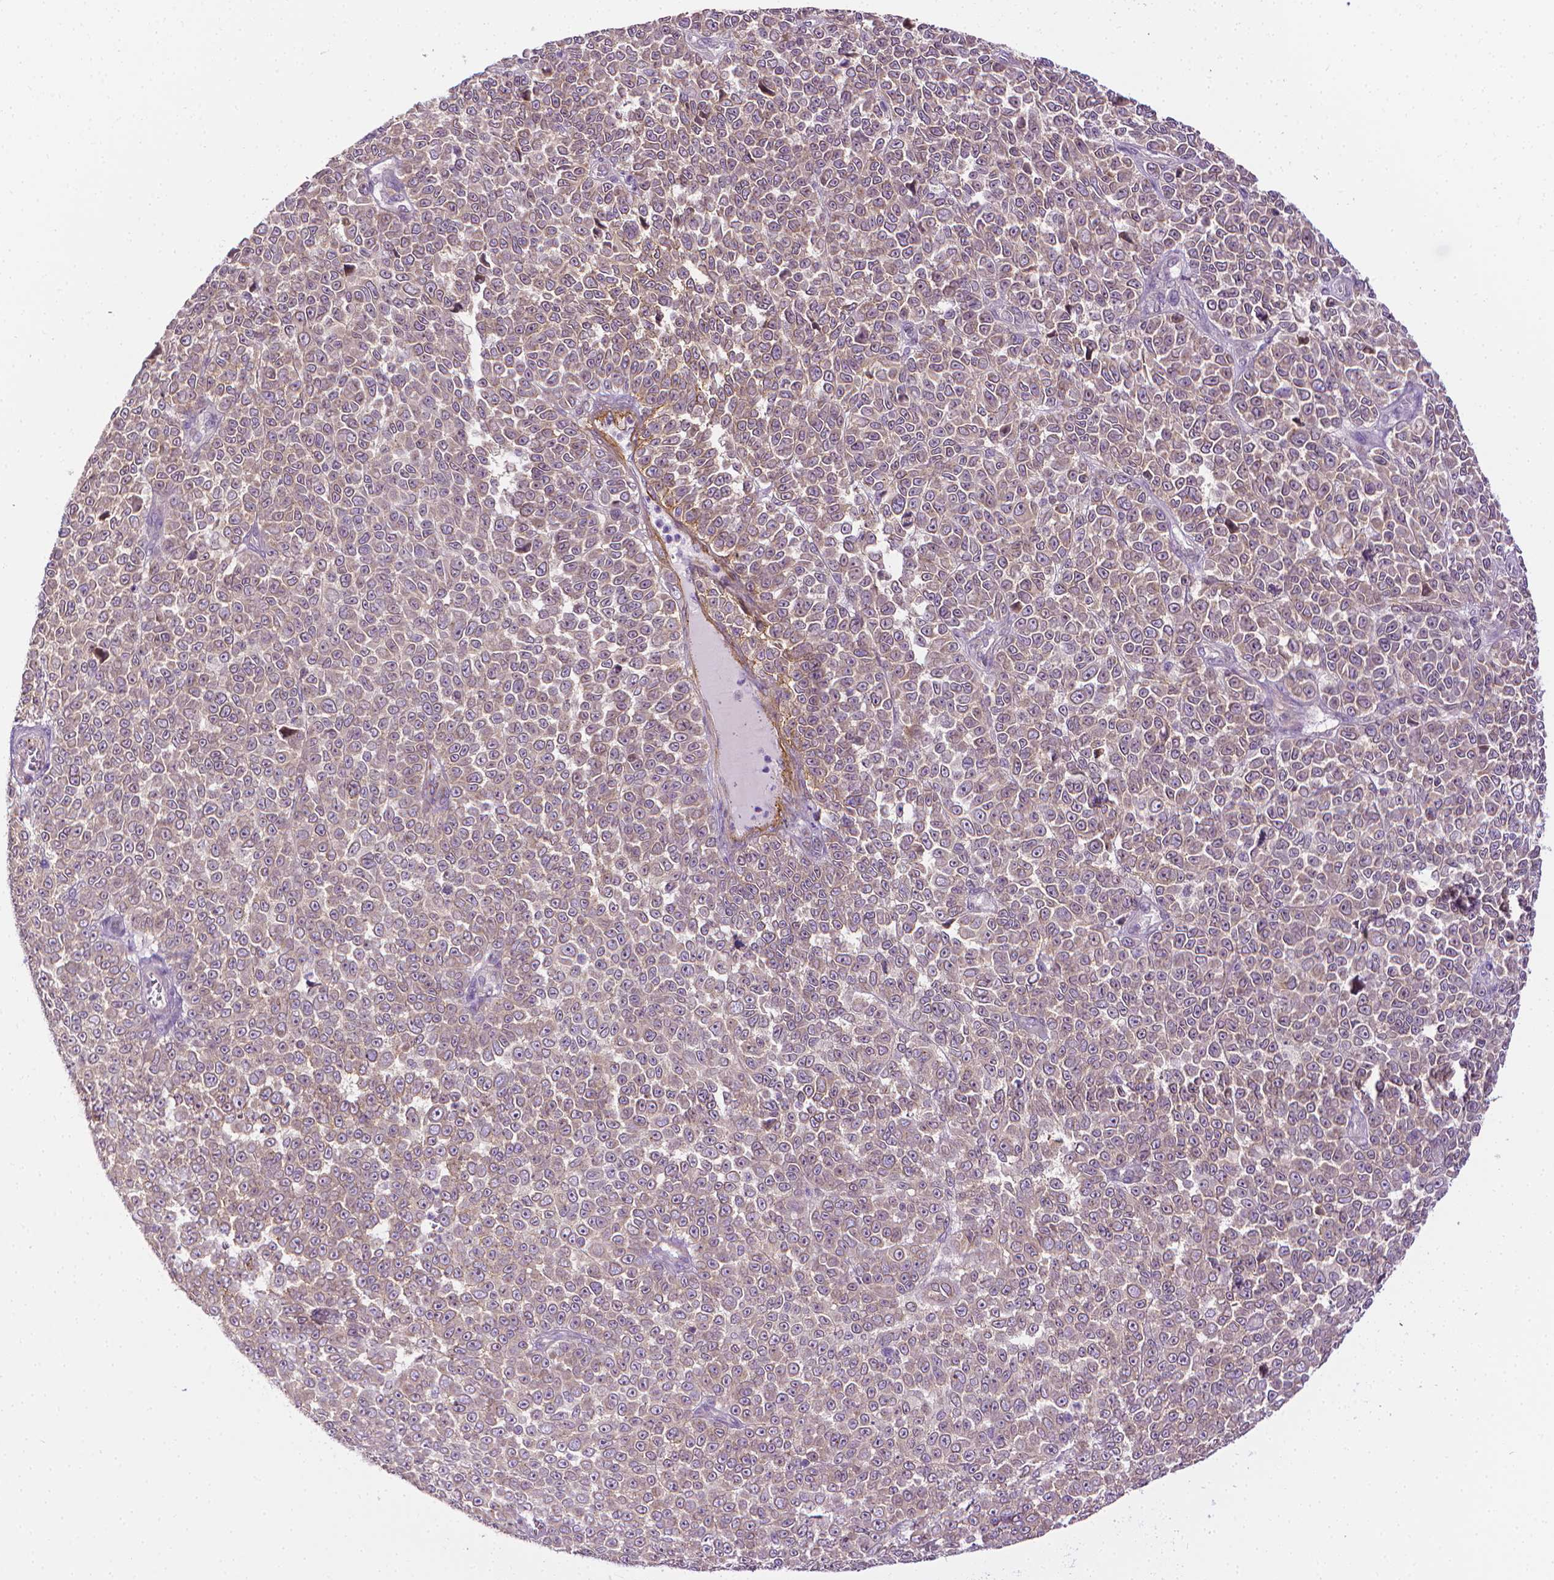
{"staining": {"intensity": "weak", "quantity": "25%-75%", "location": "cytoplasmic/membranous"}, "tissue": "melanoma", "cell_type": "Tumor cells", "image_type": "cancer", "snomed": [{"axis": "morphology", "description": "Malignant melanoma, NOS"}, {"axis": "topography", "description": "Skin"}], "caption": "Immunohistochemistry (DAB) staining of human malignant melanoma displays weak cytoplasmic/membranous protein positivity in approximately 25%-75% of tumor cells. Using DAB (3,3'-diaminobenzidine) (brown) and hematoxylin (blue) stains, captured at high magnification using brightfield microscopy.", "gene": "MCOLN3", "patient": {"sex": "female", "age": 95}}